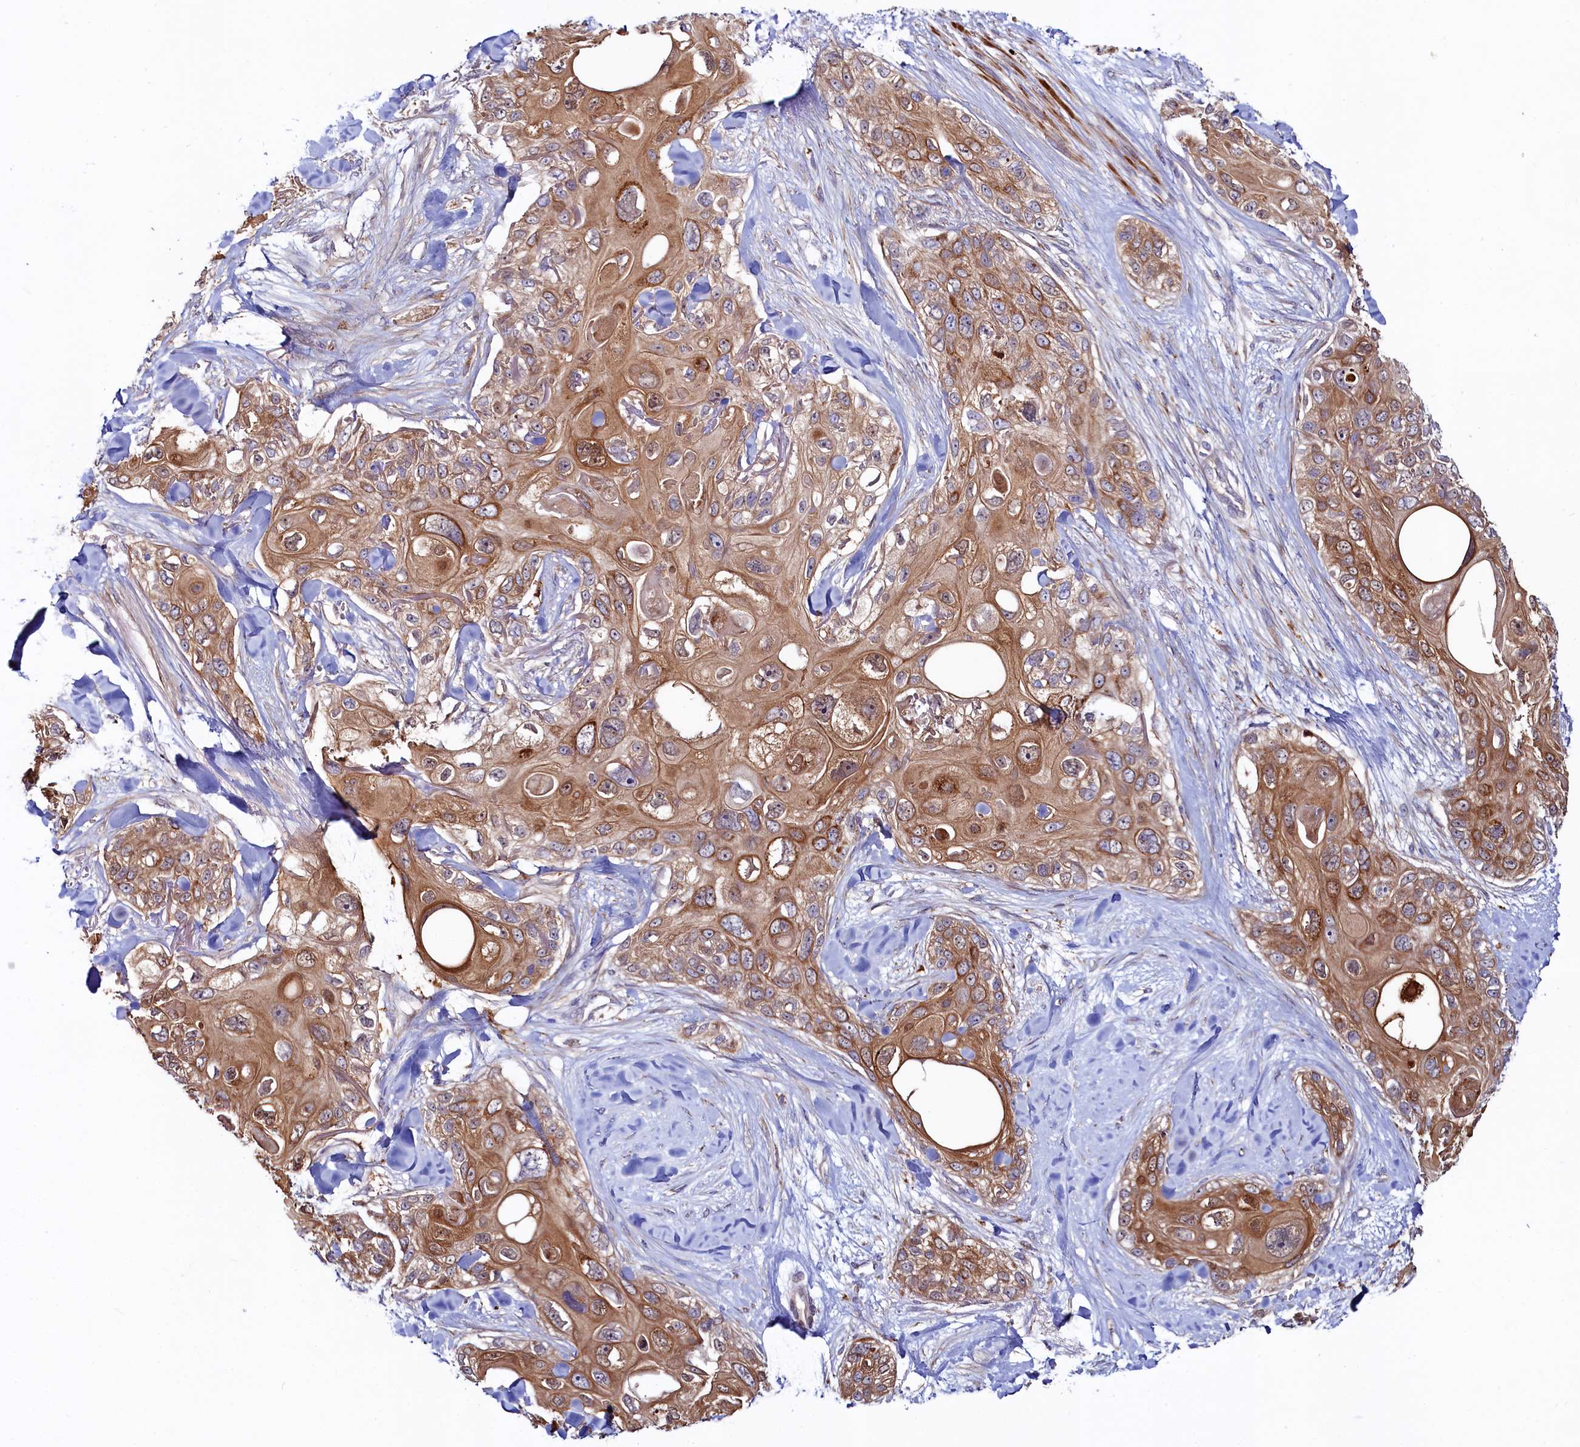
{"staining": {"intensity": "moderate", "quantity": ">75%", "location": "cytoplasmic/membranous"}, "tissue": "skin cancer", "cell_type": "Tumor cells", "image_type": "cancer", "snomed": [{"axis": "morphology", "description": "Normal tissue, NOS"}, {"axis": "morphology", "description": "Squamous cell carcinoma, NOS"}, {"axis": "topography", "description": "Skin"}], "caption": "This micrograph exhibits immunohistochemistry staining of human skin squamous cell carcinoma, with medium moderate cytoplasmic/membranous staining in about >75% of tumor cells.", "gene": "ASTE1", "patient": {"sex": "male", "age": 72}}